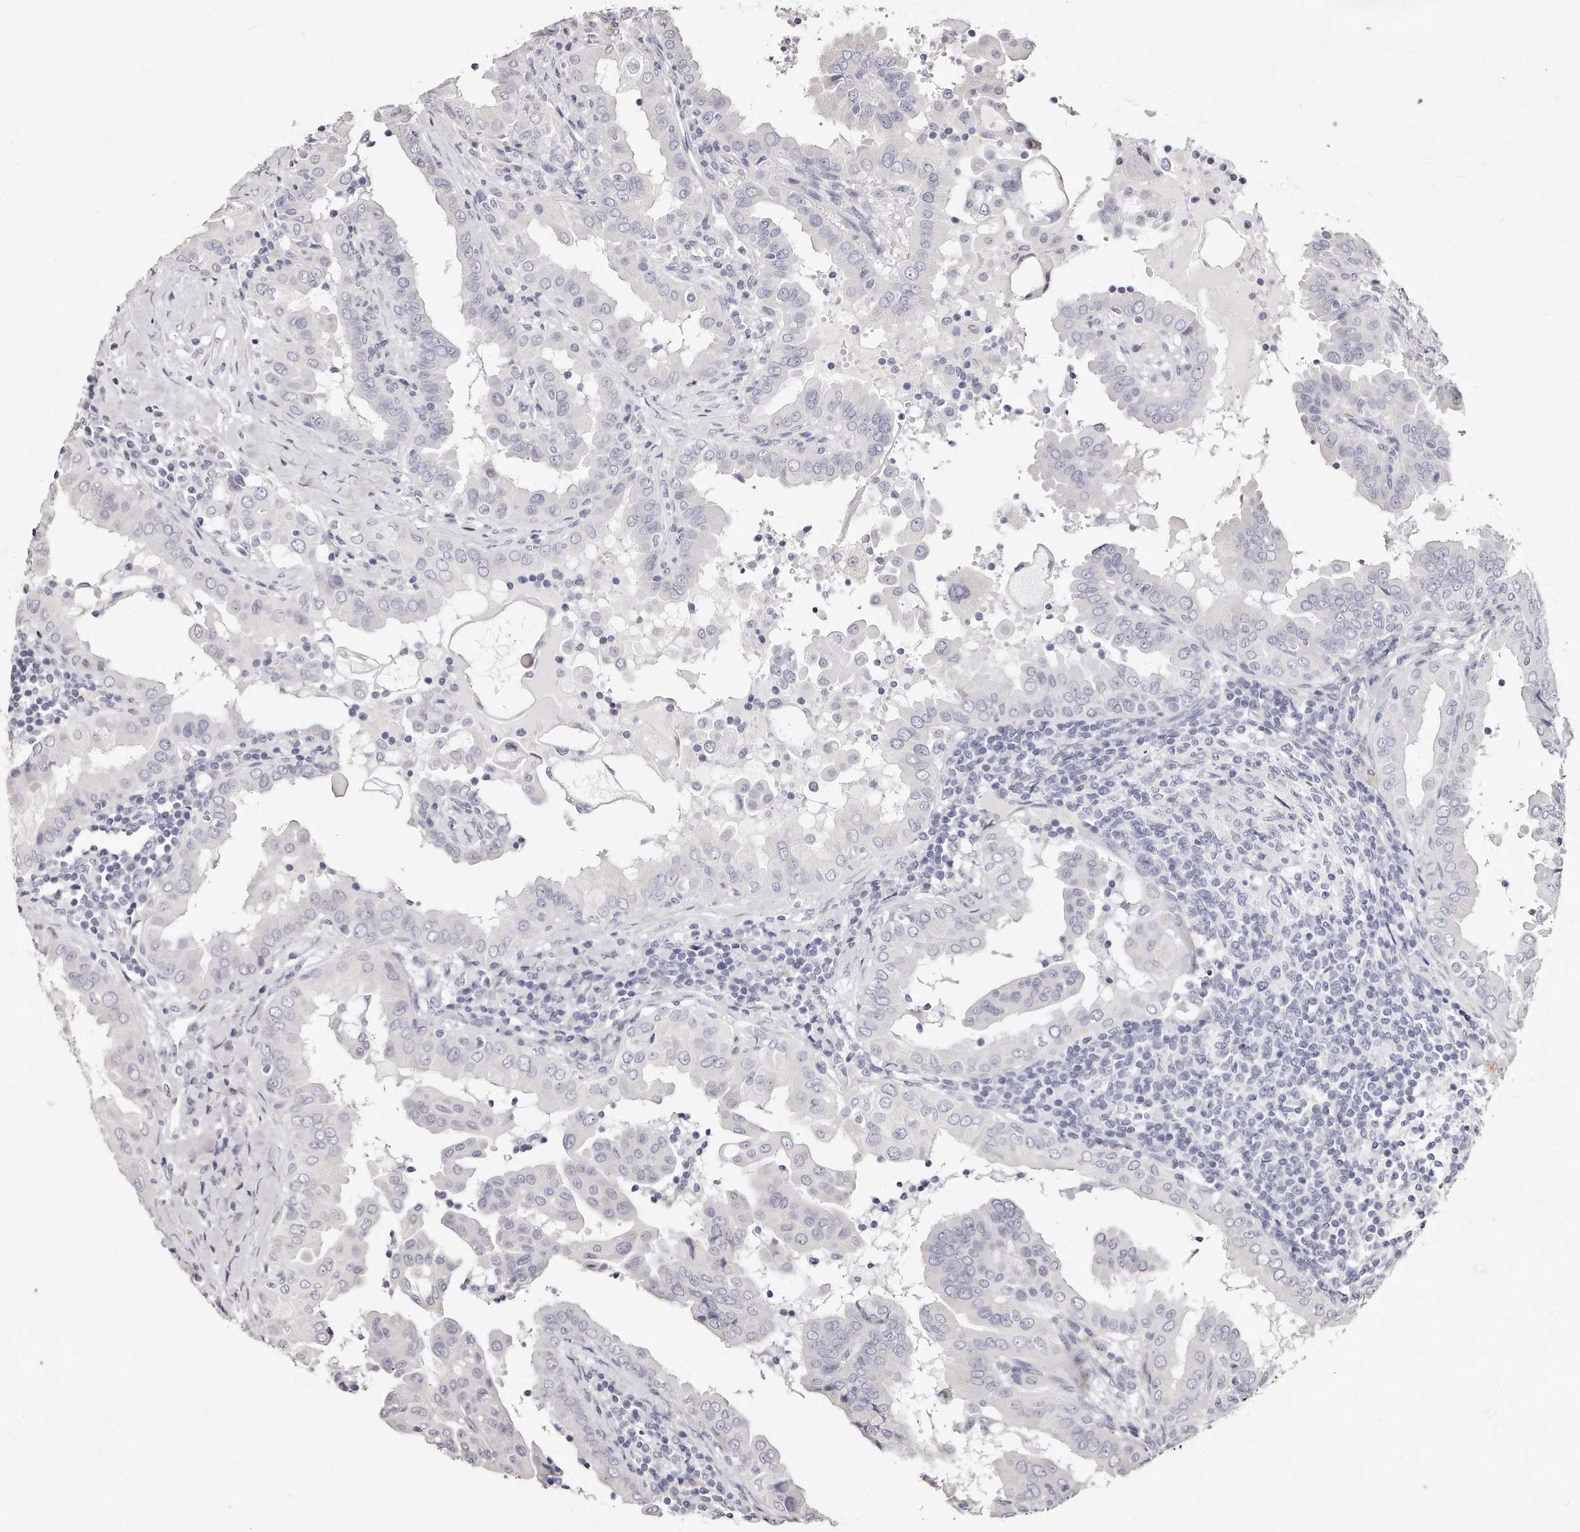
{"staining": {"intensity": "negative", "quantity": "none", "location": "none"}, "tissue": "thyroid cancer", "cell_type": "Tumor cells", "image_type": "cancer", "snomed": [{"axis": "morphology", "description": "Papillary adenocarcinoma, NOS"}, {"axis": "topography", "description": "Thyroid gland"}], "caption": "IHC histopathology image of thyroid cancer stained for a protein (brown), which displays no staining in tumor cells.", "gene": "GDA", "patient": {"sex": "male", "age": 33}}